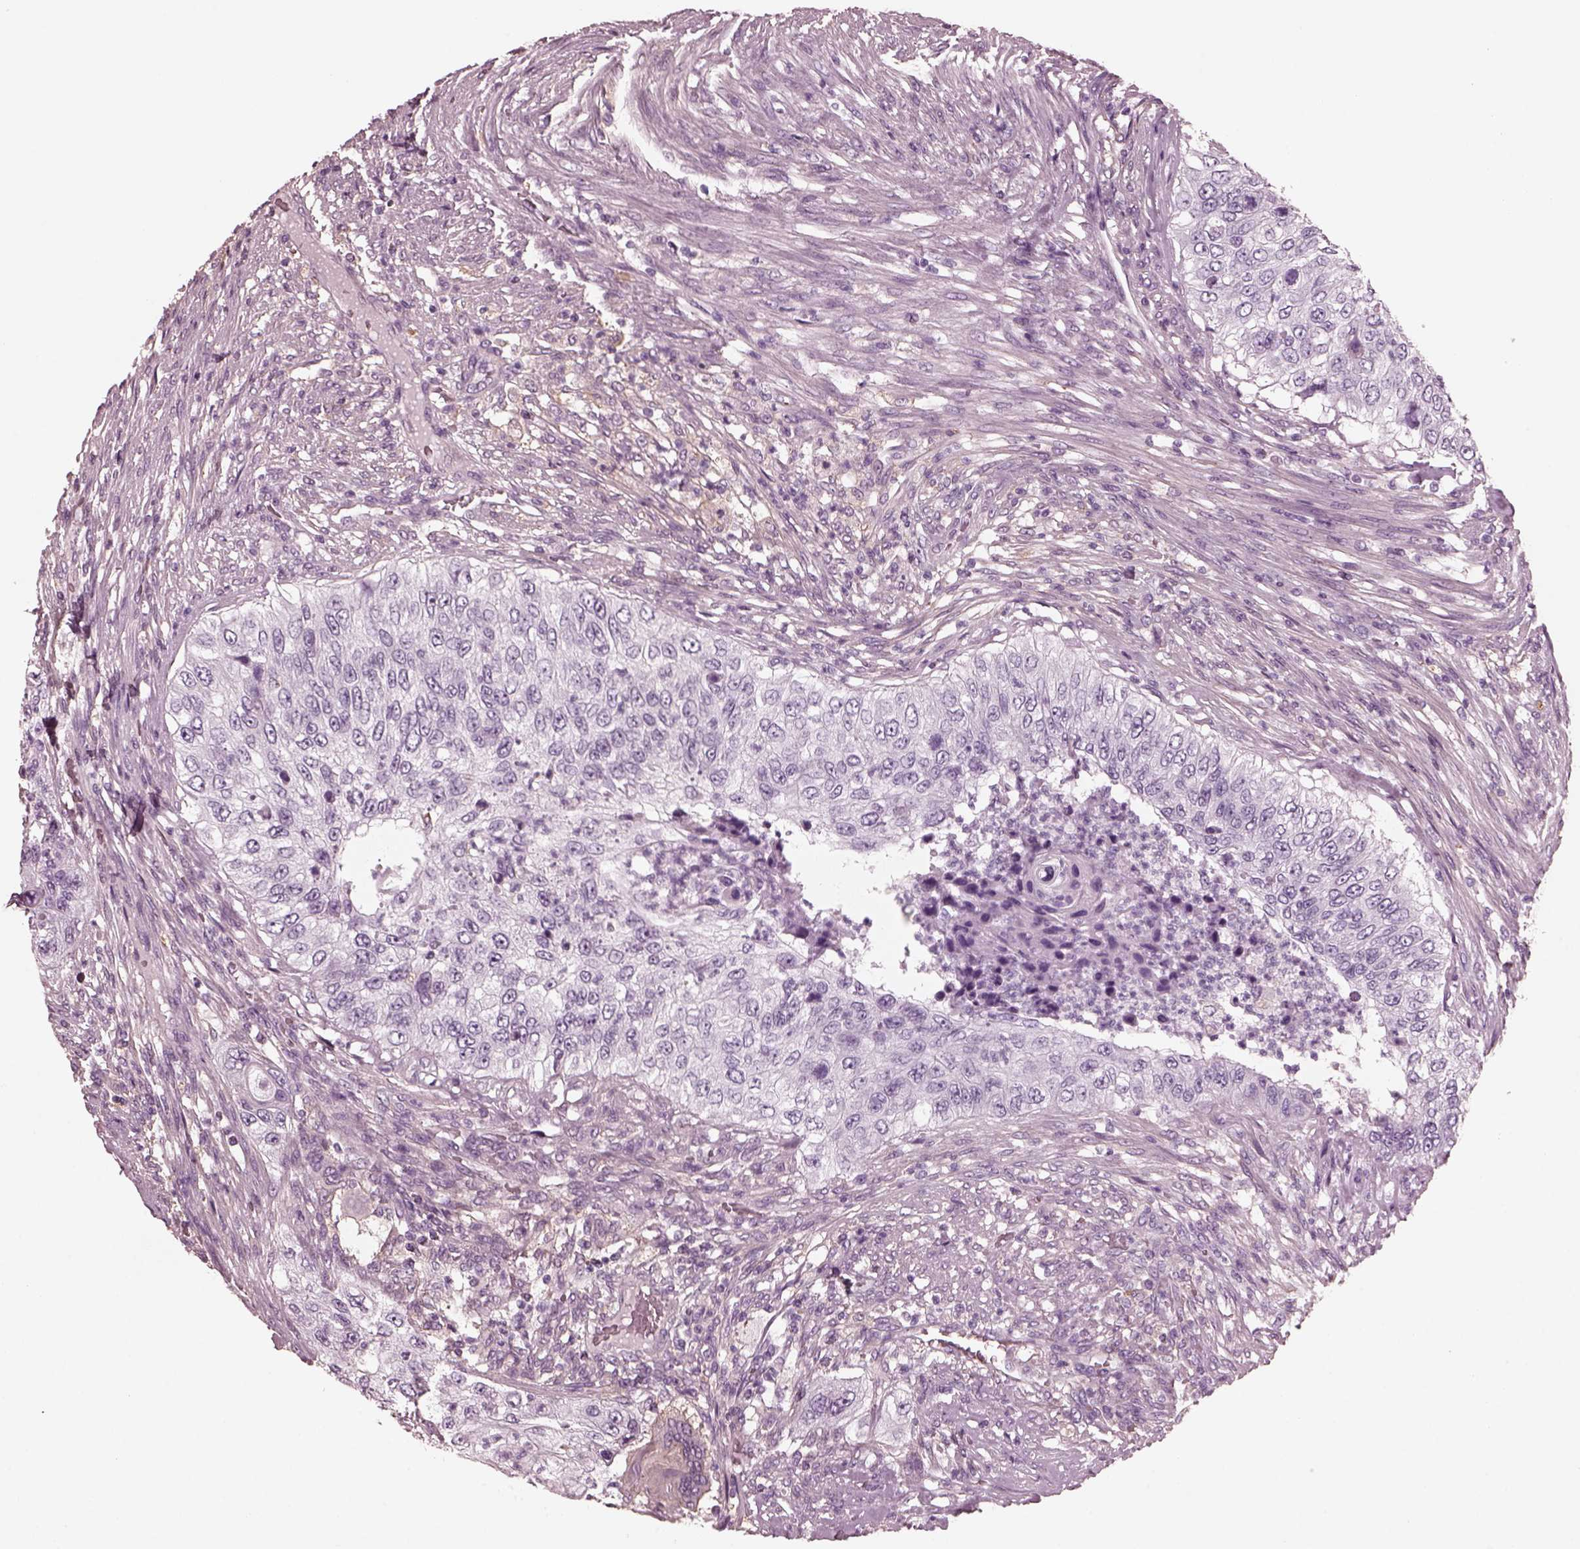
{"staining": {"intensity": "negative", "quantity": "none", "location": "none"}, "tissue": "urothelial cancer", "cell_type": "Tumor cells", "image_type": "cancer", "snomed": [{"axis": "morphology", "description": "Urothelial carcinoma, High grade"}, {"axis": "topography", "description": "Urinary bladder"}], "caption": "IHC of high-grade urothelial carcinoma shows no positivity in tumor cells. (DAB (3,3'-diaminobenzidine) immunohistochemistry (IHC), high magnification).", "gene": "CGA", "patient": {"sex": "female", "age": 60}}